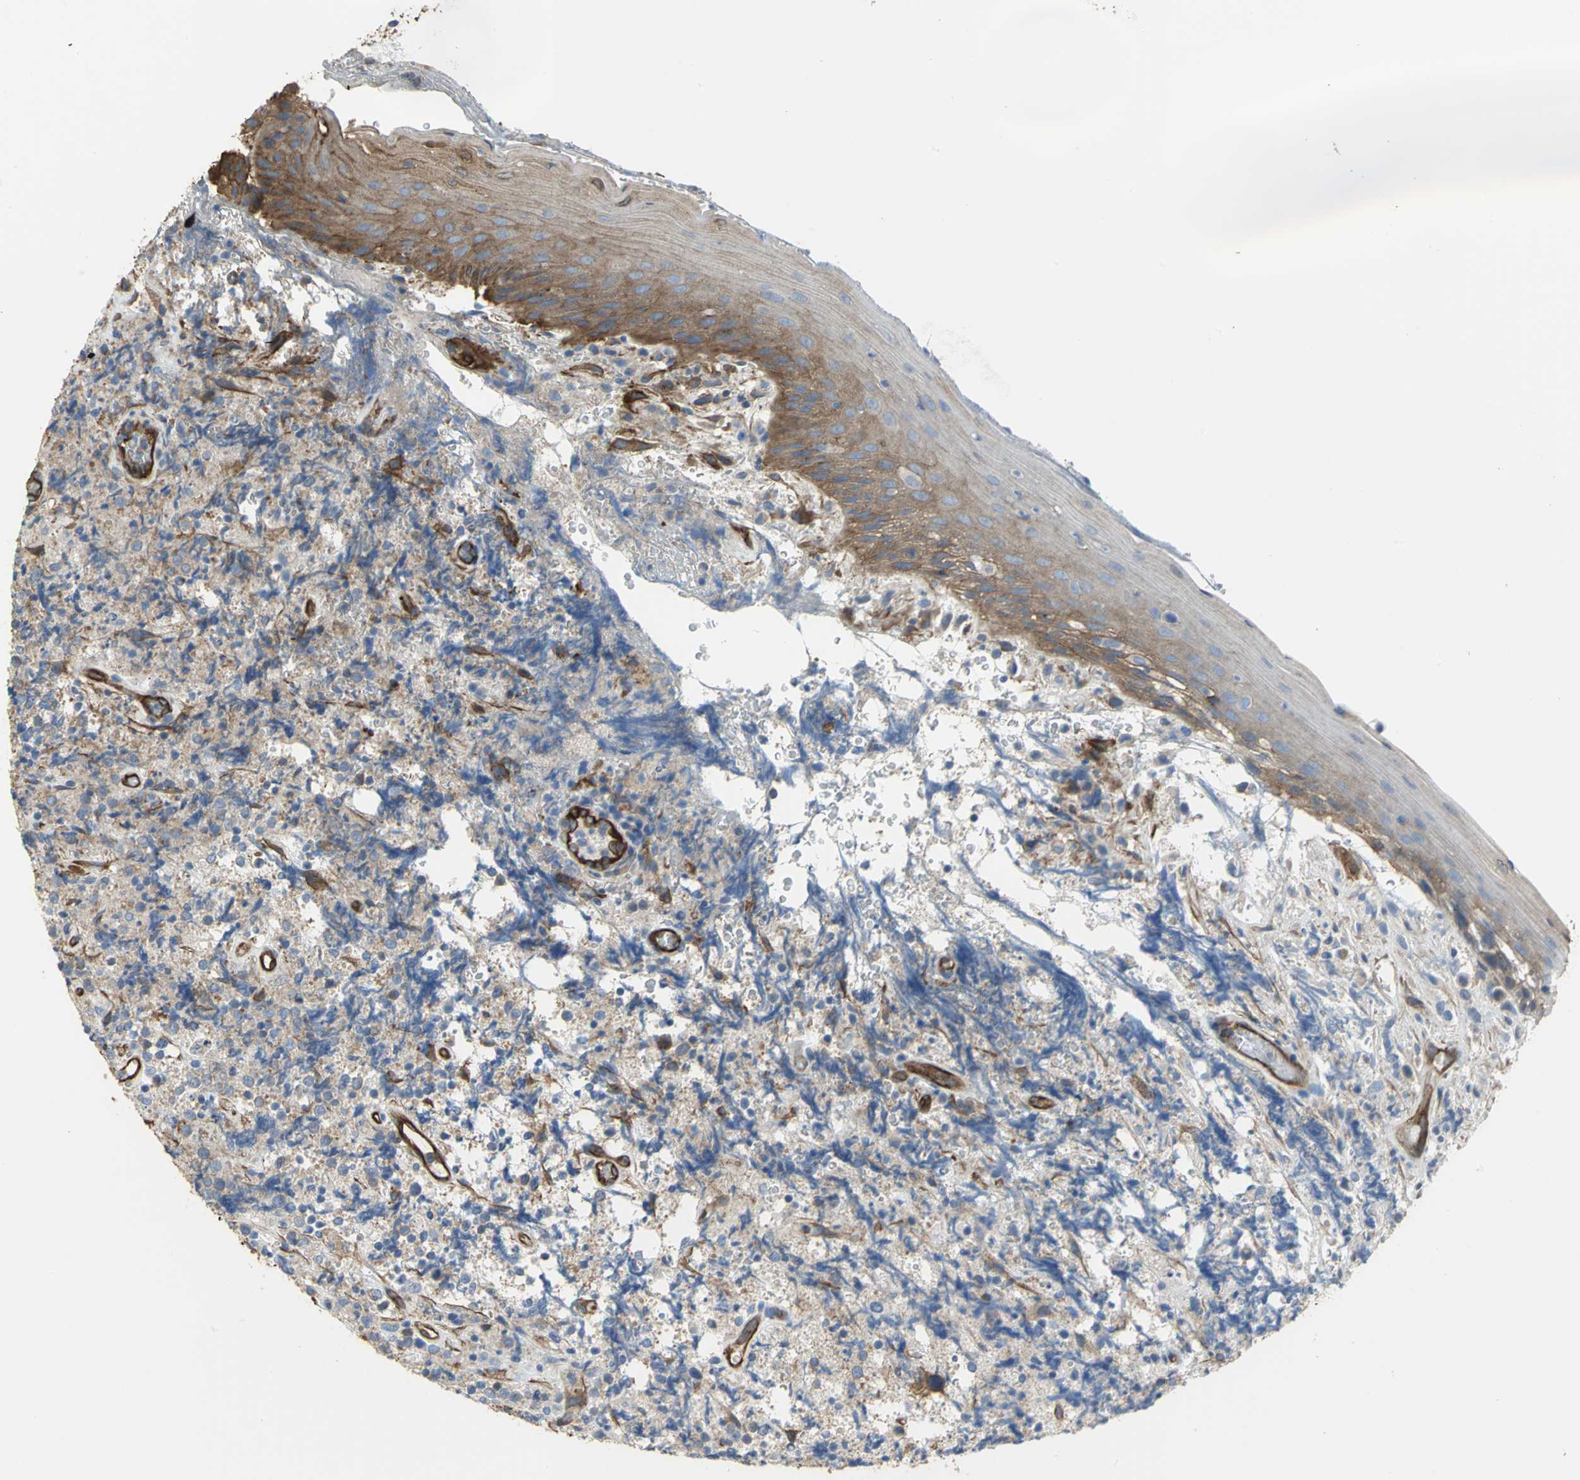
{"staining": {"intensity": "negative", "quantity": "none", "location": "none"}, "tissue": "lymphoma", "cell_type": "Tumor cells", "image_type": "cancer", "snomed": [{"axis": "morphology", "description": "Malignant lymphoma, non-Hodgkin's type, High grade"}, {"axis": "topography", "description": "Tonsil"}], "caption": "The photomicrograph demonstrates no staining of tumor cells in lymphoma.", "gene": "FLNB", "patient": {"sex": "female", "age": 36}}